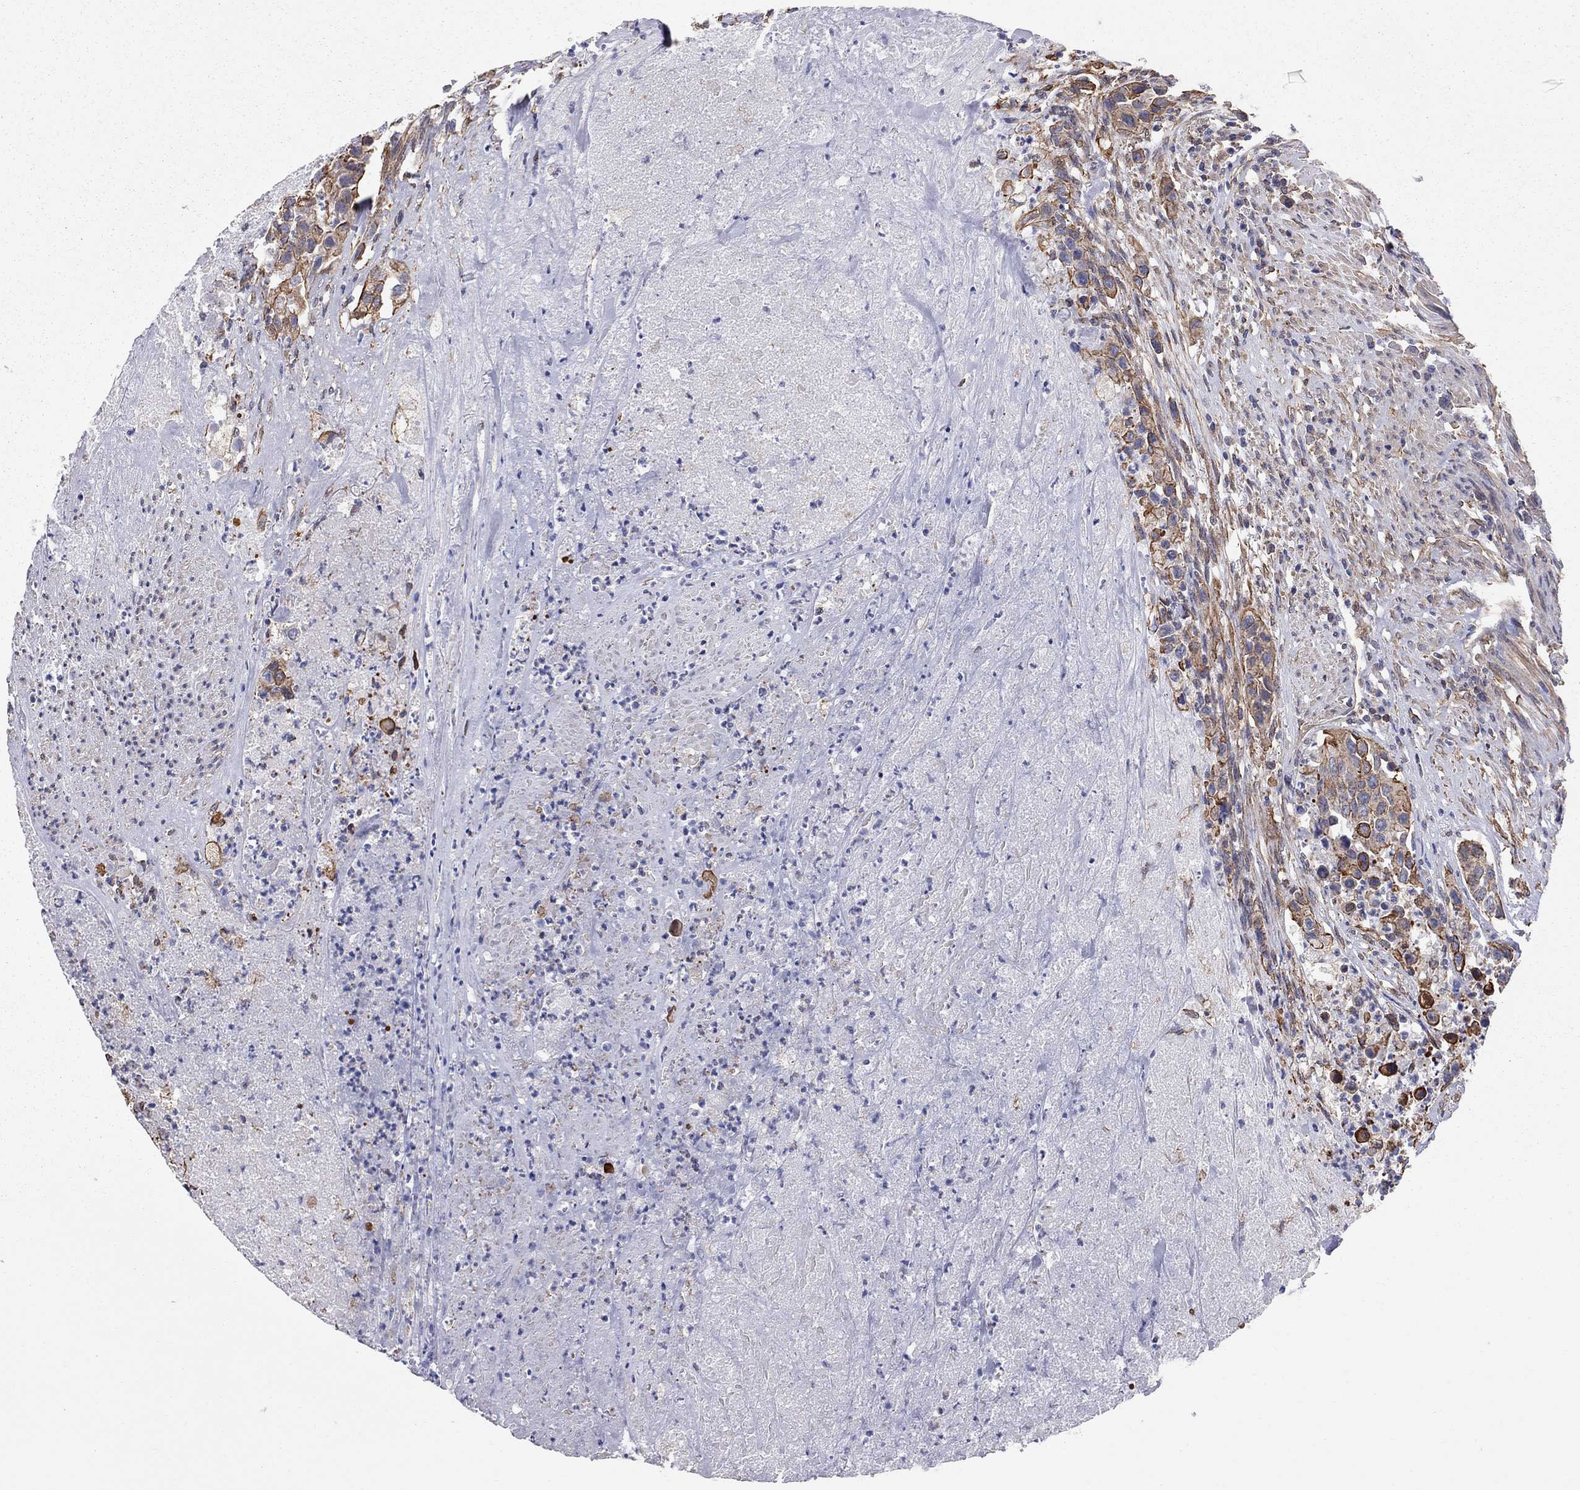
{"staining": {"intensity": "moderate", "quantity": "25%-75%", "location": "cytoplasmic/membranous"}, "tissue": "urothelial cancer", "cell_type": "Tumor cells", "image_type": "cancer", "snomed": [{"axis": "morphology", "description": "Urothelial carcinoma, High grade"}, {"axis": "topography", "description": "Urinary bladder"}], "caption": "The immunohistochemical stain shows moderate cytoplasmic/membranous expression in tumor cells of high-grade urothelial carcinoma tissue. (brown staining indicates protein expression, while blue staining denotes nuclei).", "gene": "BICDL2", "patient": {"sex": "female", "age": 73}}